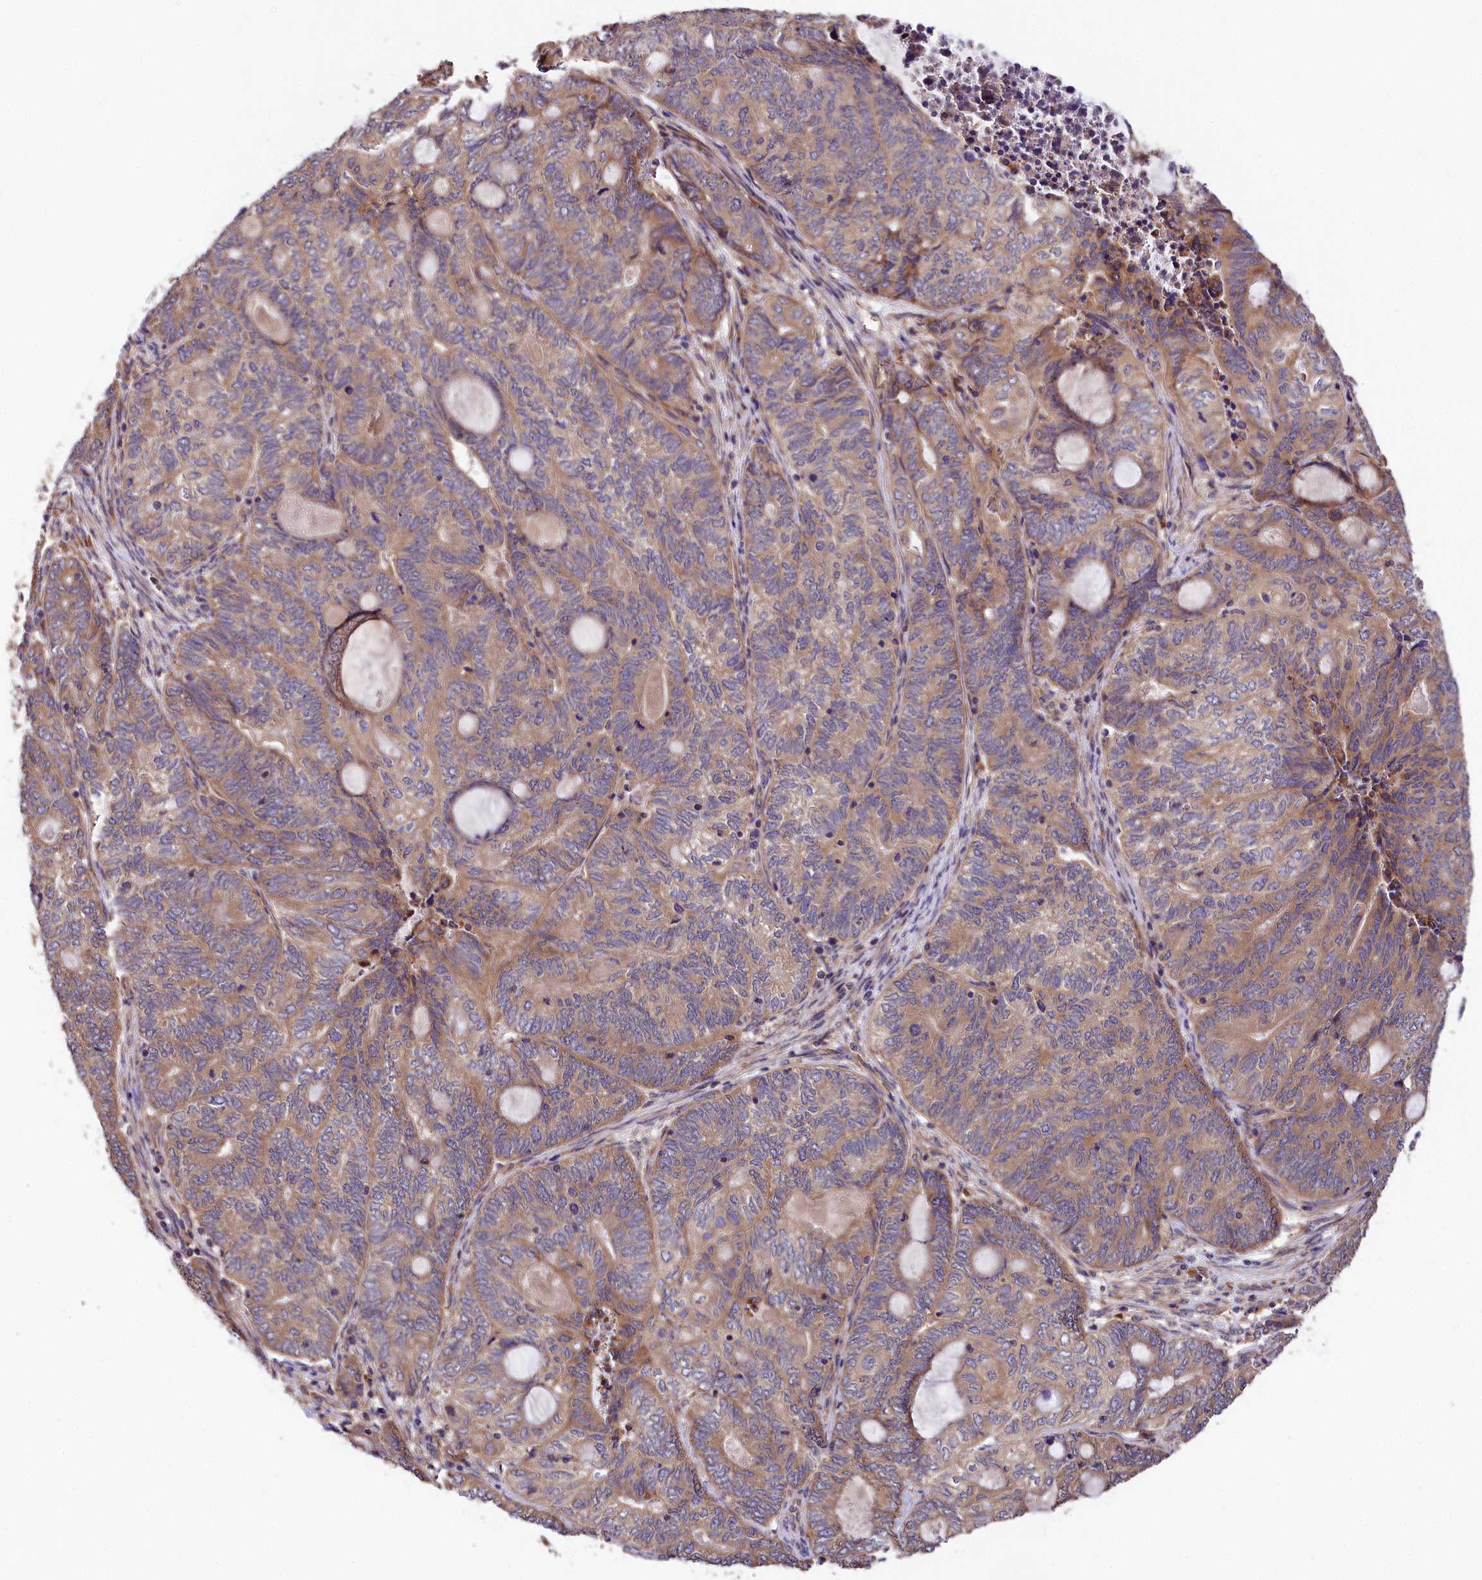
{"staining": {"intensity": "weak", "quantity": ">75%", "location": "cytoplasmic/membranous"}, "tissue": "endometrial cancer", "cell_type": "Tumor cells", "image_type": "cancer", "snomed": [{"axis": "morphology", "description": "Adenocarcinoma, NOS"}, {"axis": "topography", "description": "Uterus"}, {"axis": "topography", "description": "Endometrium"}], "caption": "Immunohistochemistry (IHC) micrograph of neoplastic tissue: endometrial adenocarcinoma stained using immunohistochemistry (IHC) shows low levels of weak protein expression localized specifically in the cytoplasmic/membranous of tumor cells, appearing as a cytoplasmic/membranous brown color.", "gene": "SPG11", "patient": {"sex": "female", "age": 70}}